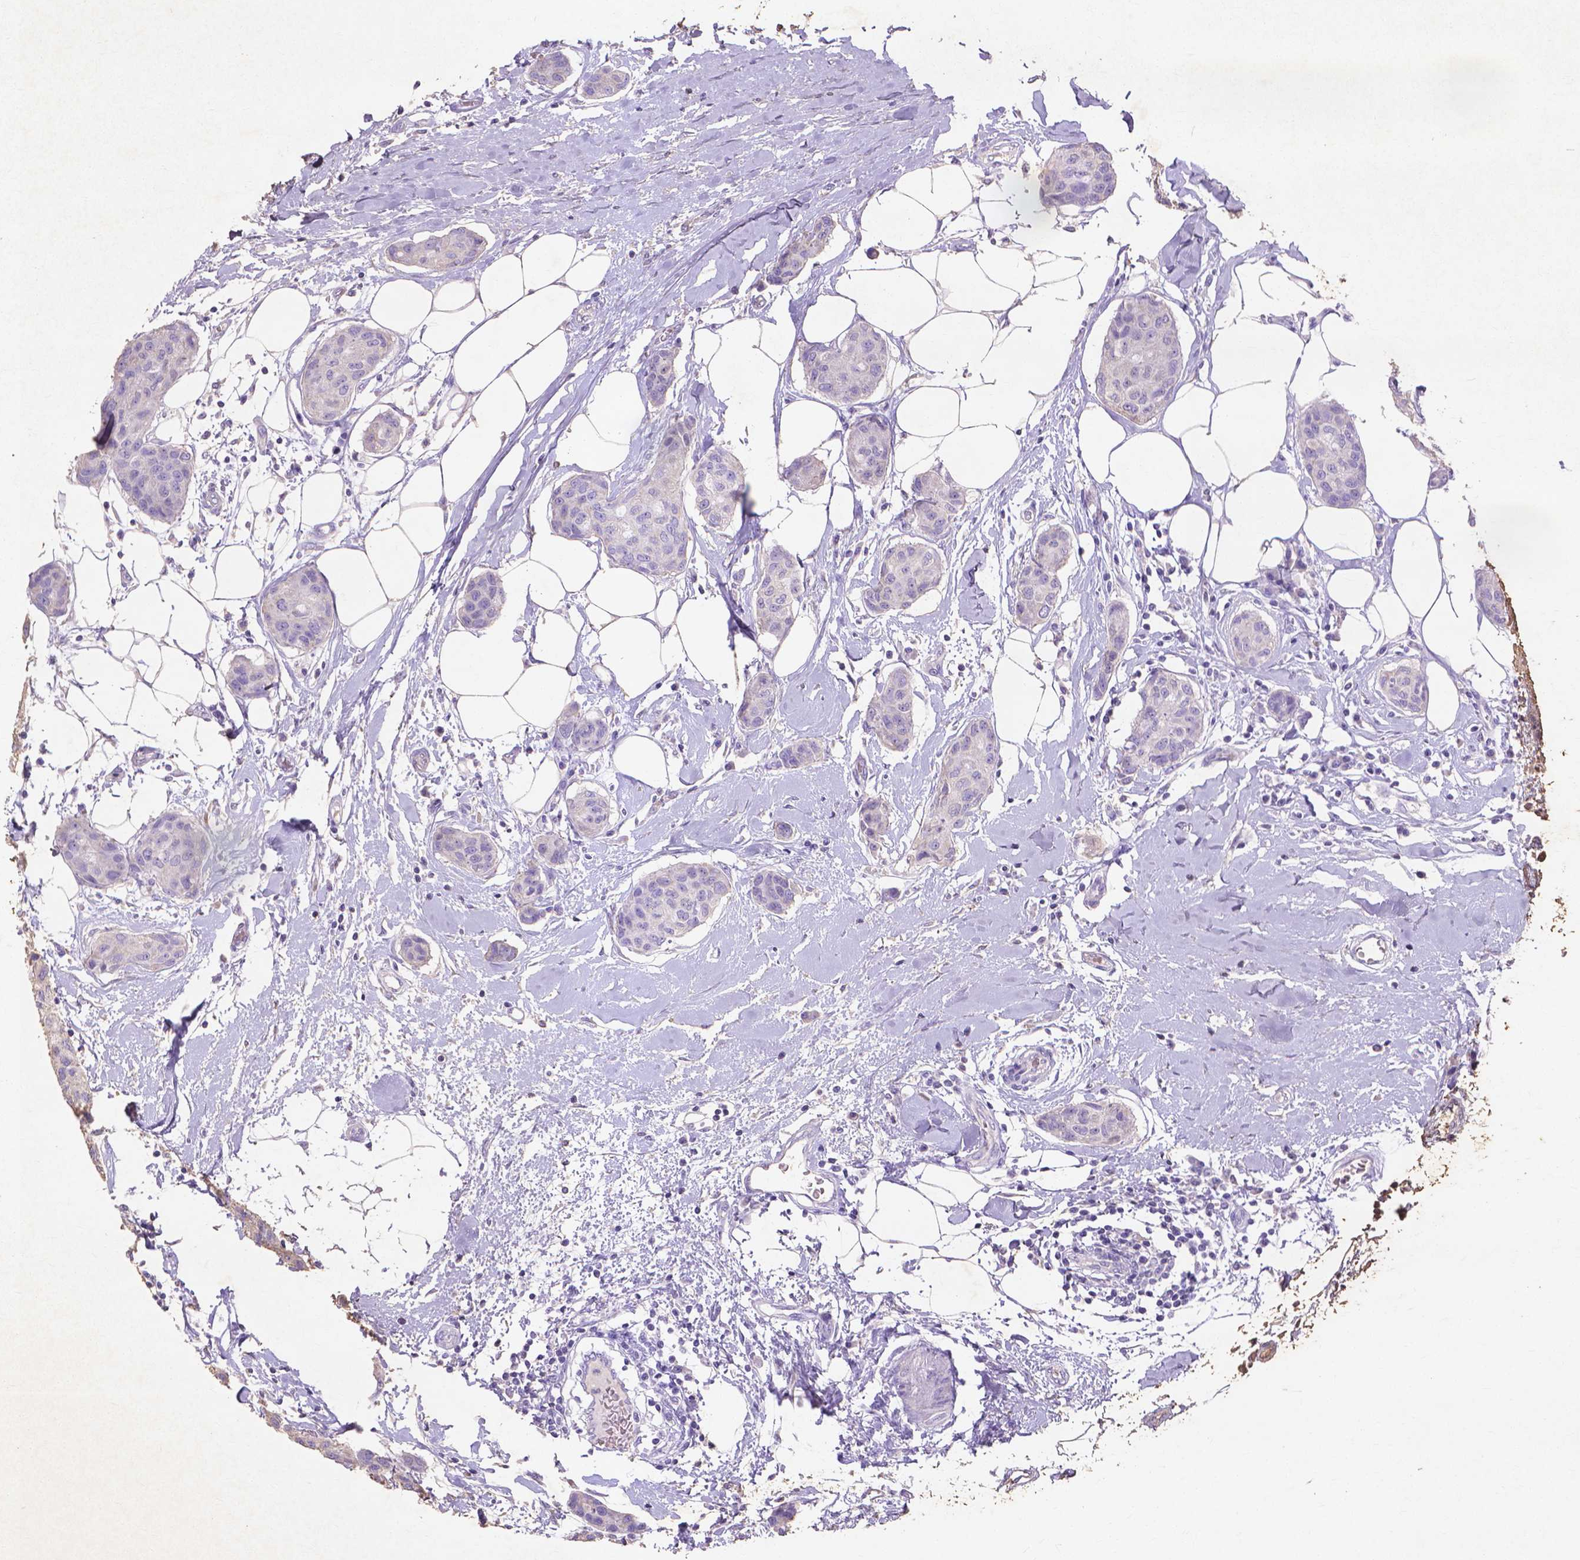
{"staining": {"intensity": "negative", "quantity": "none", "location": "none"}, "tissue": "breast cancer", "cell_type": "Tumor cells", "image_type": "cancer", "snomed": [{"axis": "morphology", "description": "Duct carcinoma"}, {"axis": "topography", "description": "Breast"}], "caption": "Immunohistochemistry image of neoplastic tissue: breast cancer (infiltrating ductal carcinoma) stained with DAB (3,3'-diaminobenzidine) demonstrates no significant protein expression in tumor cells. The staining is performed using DAB brown chromogen with nuclei counter-stained in using hematoxylin.", "gene": "MMP11", "patient": {"sex": "female", "age": 80}}